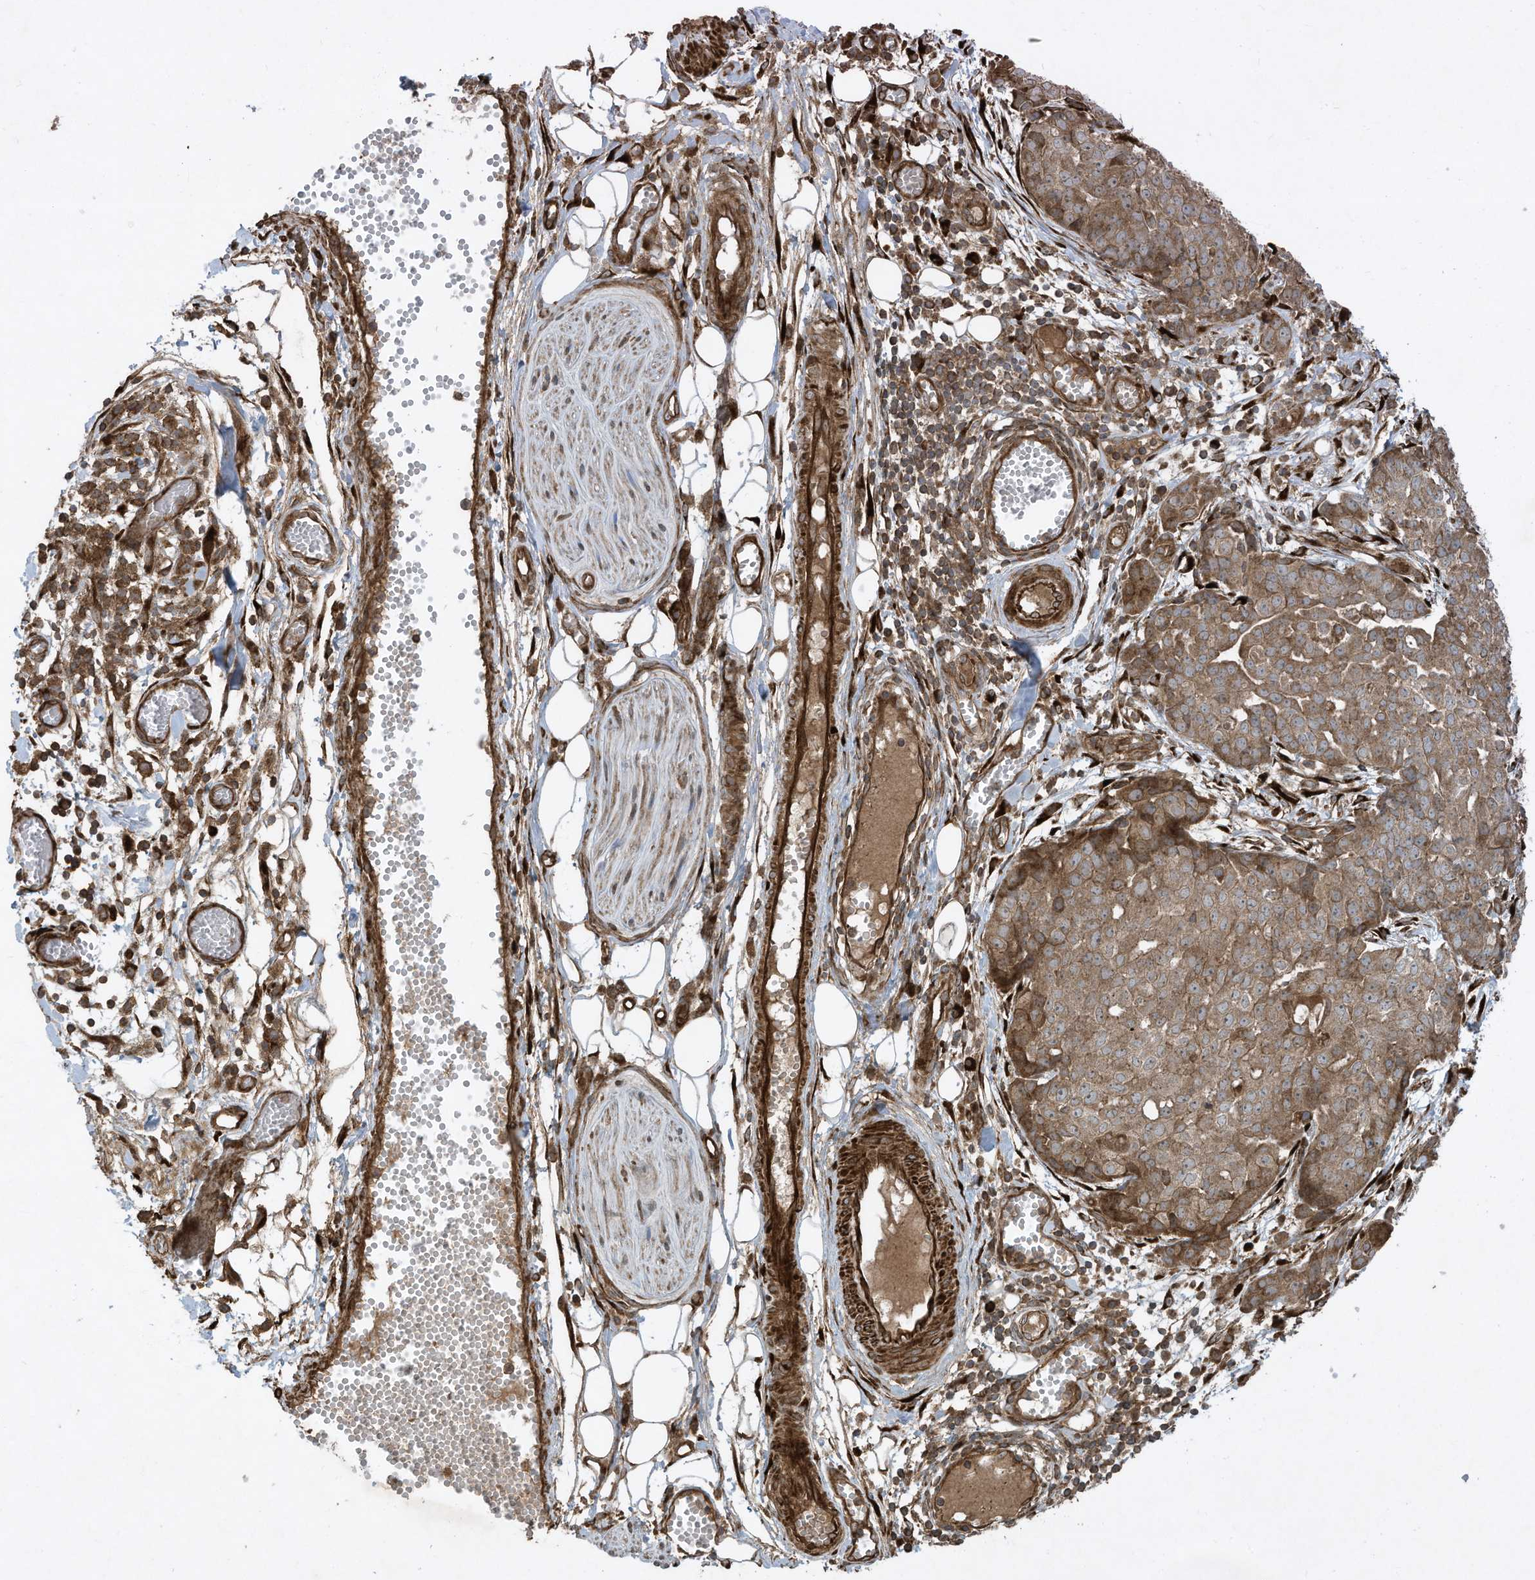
{"staining": {"intensity": "moderate", "quantity": ">75%", "location": "cytoplasmic/membranous"}, "tissue": "ovarian cancer", "cell_type": "Tumor cells", "image_type": "cancer", "snomed": [{"axis": "morphology", "description": "Cystadenocarcinoma, serous, NOS"}, {"axis": "topography", "description": "Soft tissue"}, {"axis": "topography", "description": "Ovary"}], "caption": "A histopathology image showing moderate cytoplasmic/membranous staining in about >75% of tumor cells in ovarian cancer (serous cystadenocarcinoma), as visualized by brown immunohistochemical staining.", "gene": "DDIT4", "patient": {"sex": "female", "age": 57}}